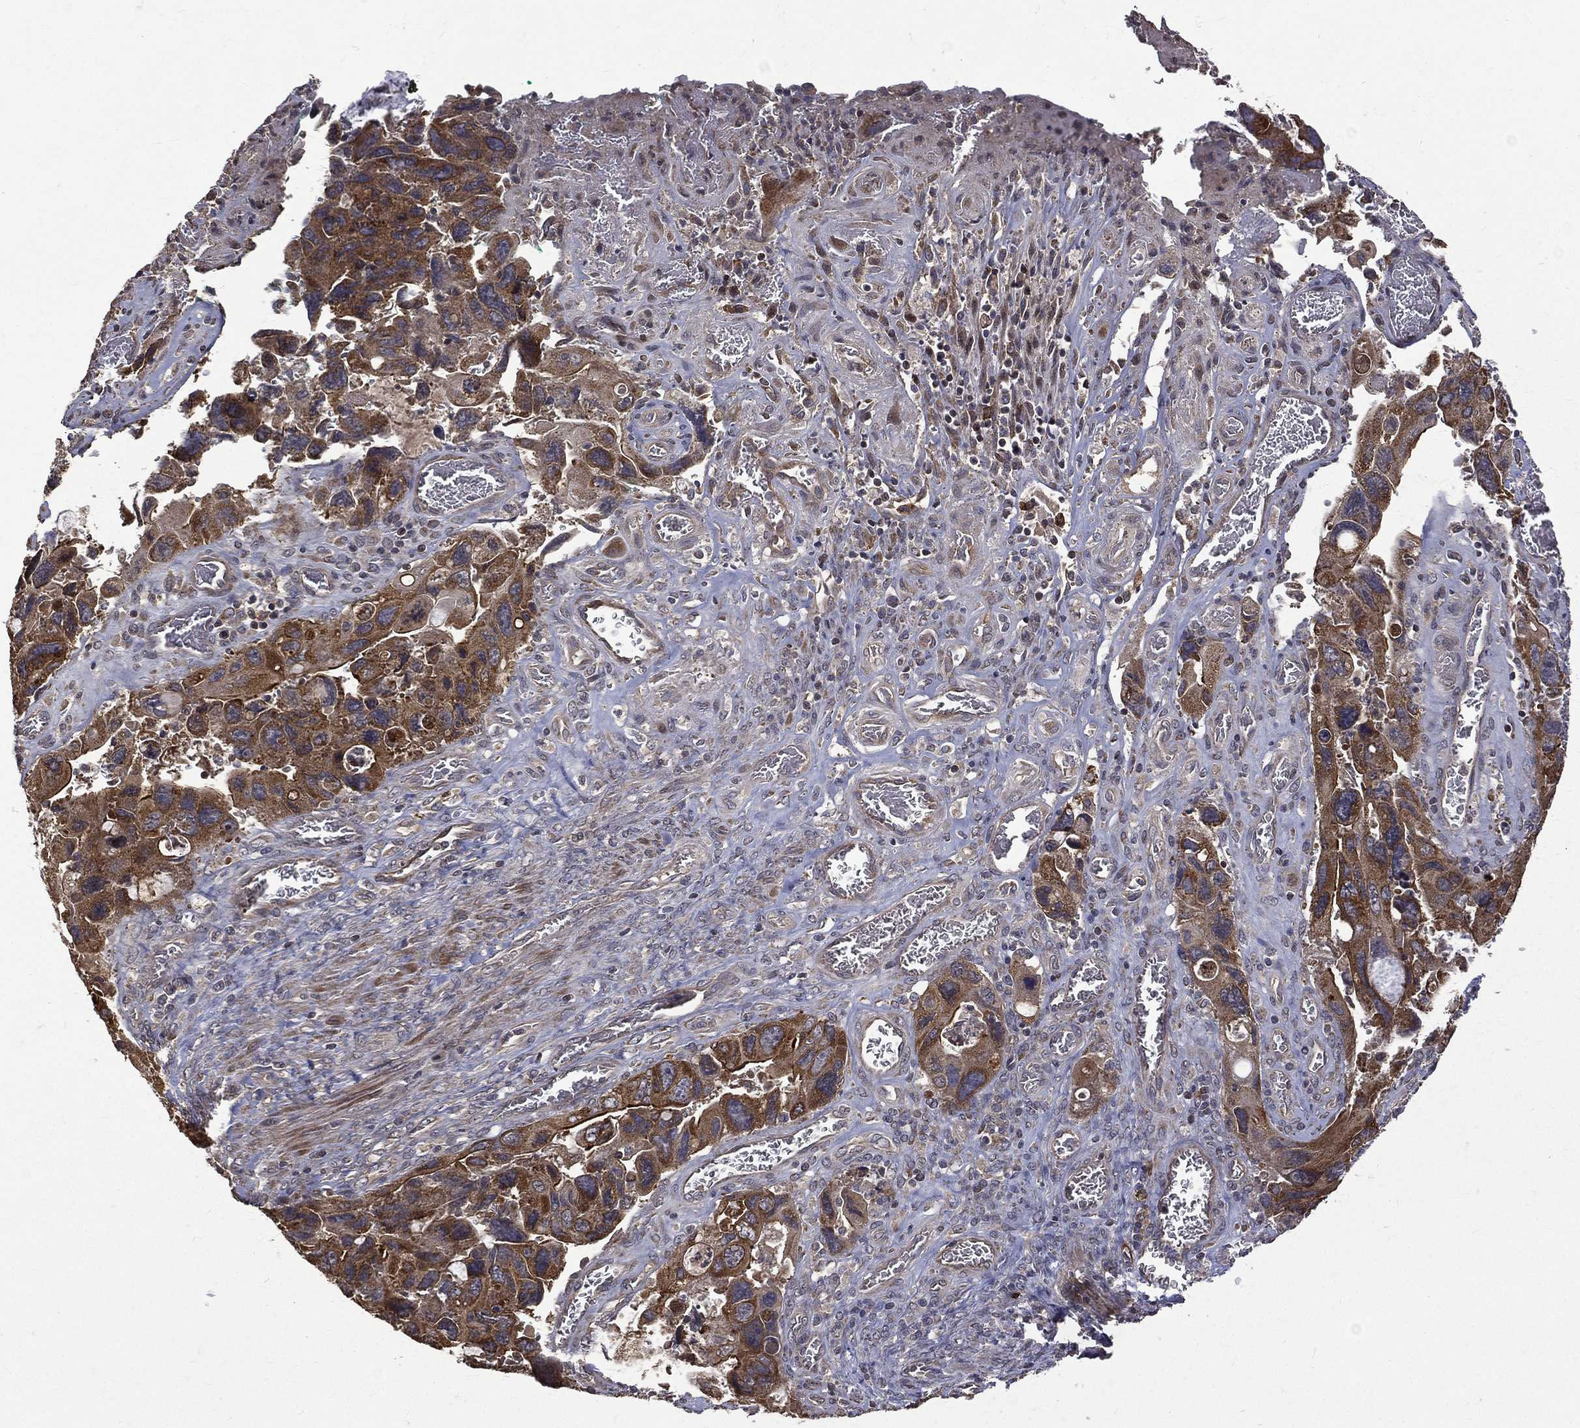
{"staining": {"intensity": "moderate", "quantity": ">75%", "location": "cytoplasmic/membranous"}, "tissue": "colorectal cancer", "cell_type": "Tumor cells", "image_type": "cancer", "snomed": [{"axis": "morphology", "description": "Adenocarcinoma, NOS"}, {"axis": "topography", "description": "Rectum"}], "caption": "Immunohistochemistry staining of colorectal cancer, which demonstrates medium levels of moderate cytoplasmic/membranous positivity in about >75% of tumor cells indicating moderate cytoplasmic/membranous protein positivity. The staining was performed using DAB (3,3'-diaminobenzidine) (brown) for protein detection and nuclei were counterstained in hematoxylin (blue).", "gene": "RPGR", "patient": {"sex": "male", "age": 62}}